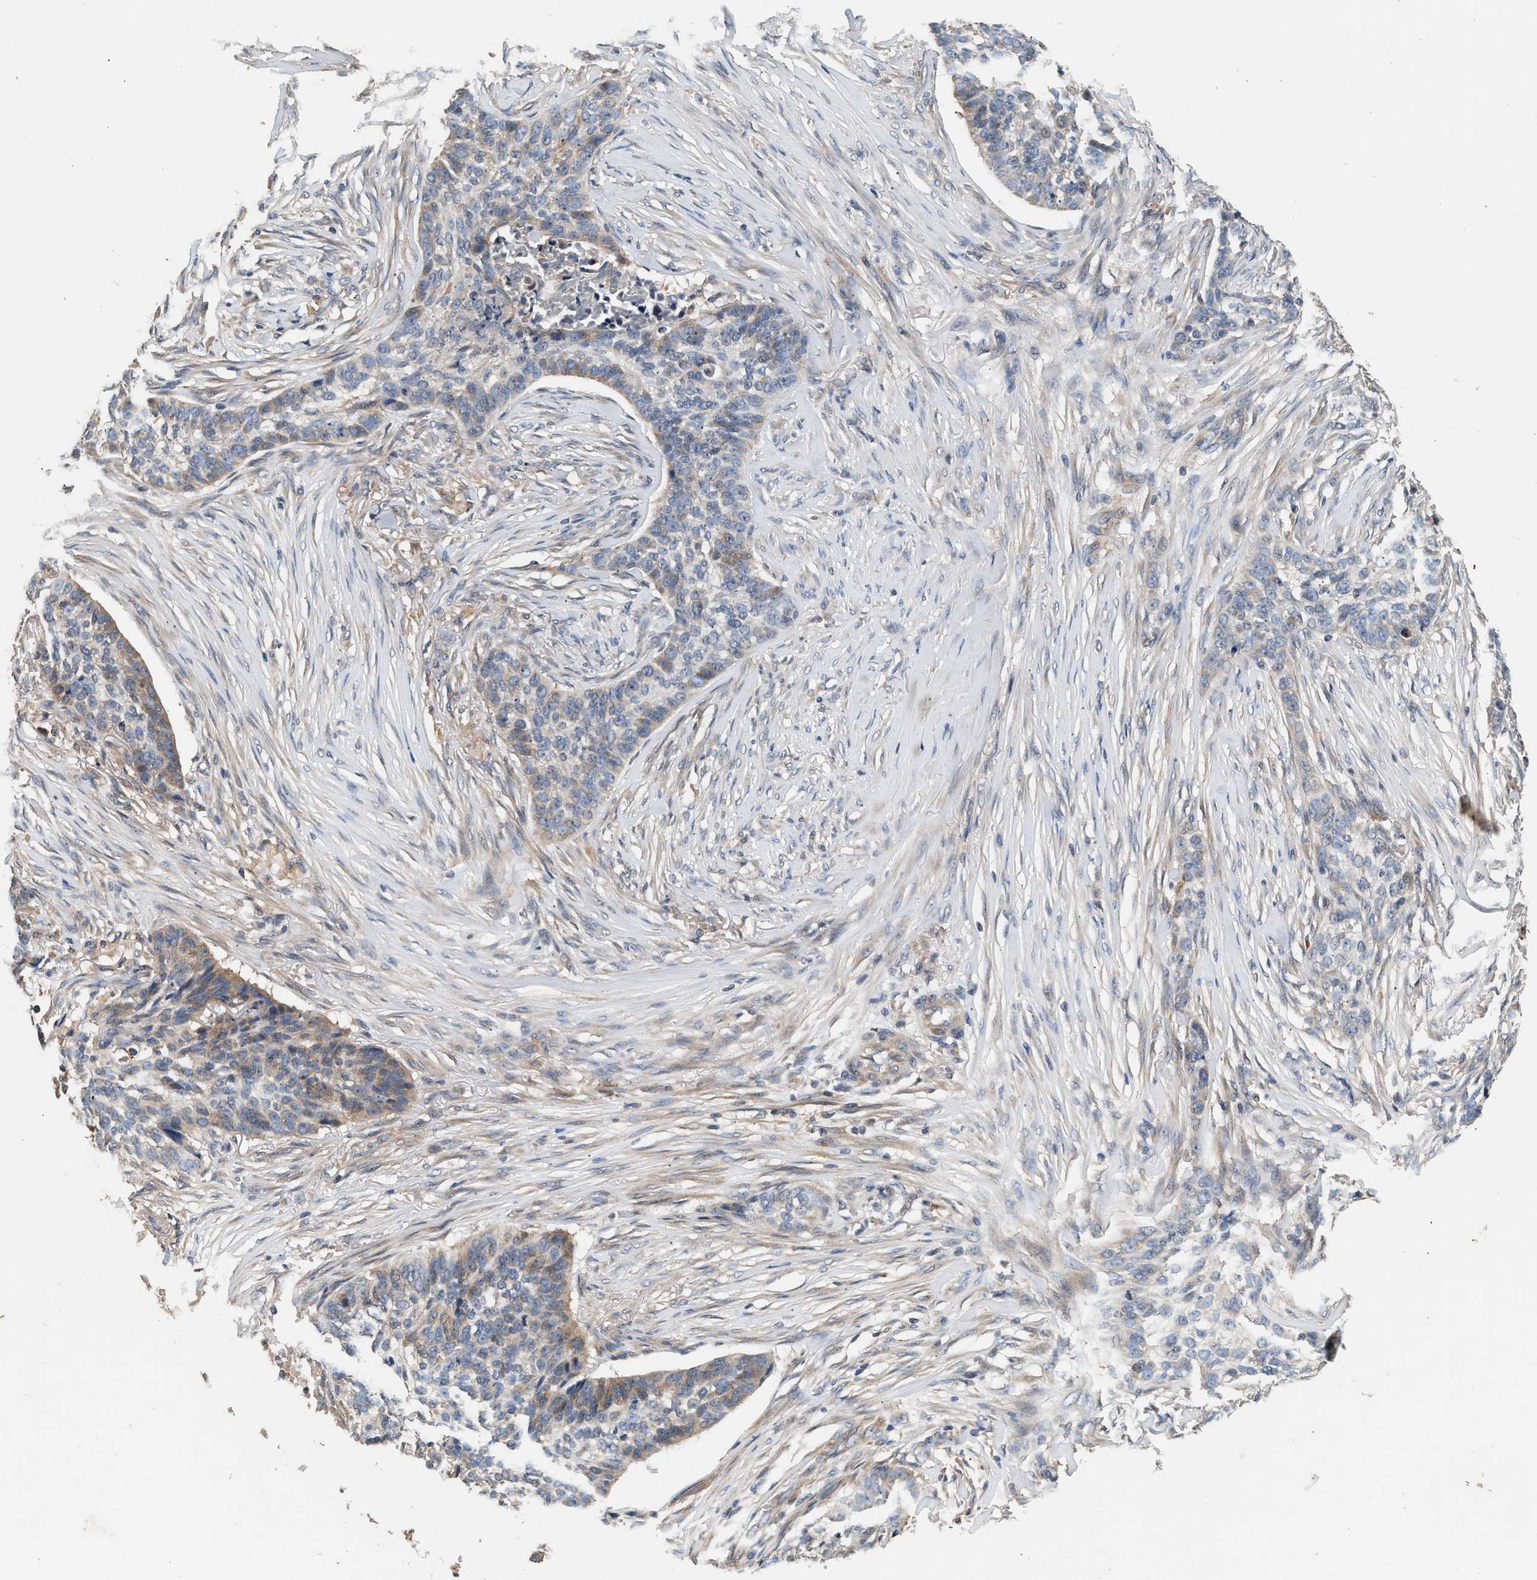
{"staining": {"intensity": "weak", "quantity": "25%-75%", "location": "cytoplasmic/membranous"}, "tissue": "skin cancer", "cell_type": "Tumor cells", "image_type": "cancer", "snomed": [{"axis": "morphology", "description": "Basal cell carcinoma"}, {"axis": "topography", "description": "Skin"}], "caption": "A micrograph of skin cancer stained for a protein demonstrates weak cytoplasmic/membranous brown staining in tumor cells. (brown staining indicates protein expression, while blue staining denotes nuclei).", "gene": "PTGR3", "patient": {"sex": "male", "age": 85}}